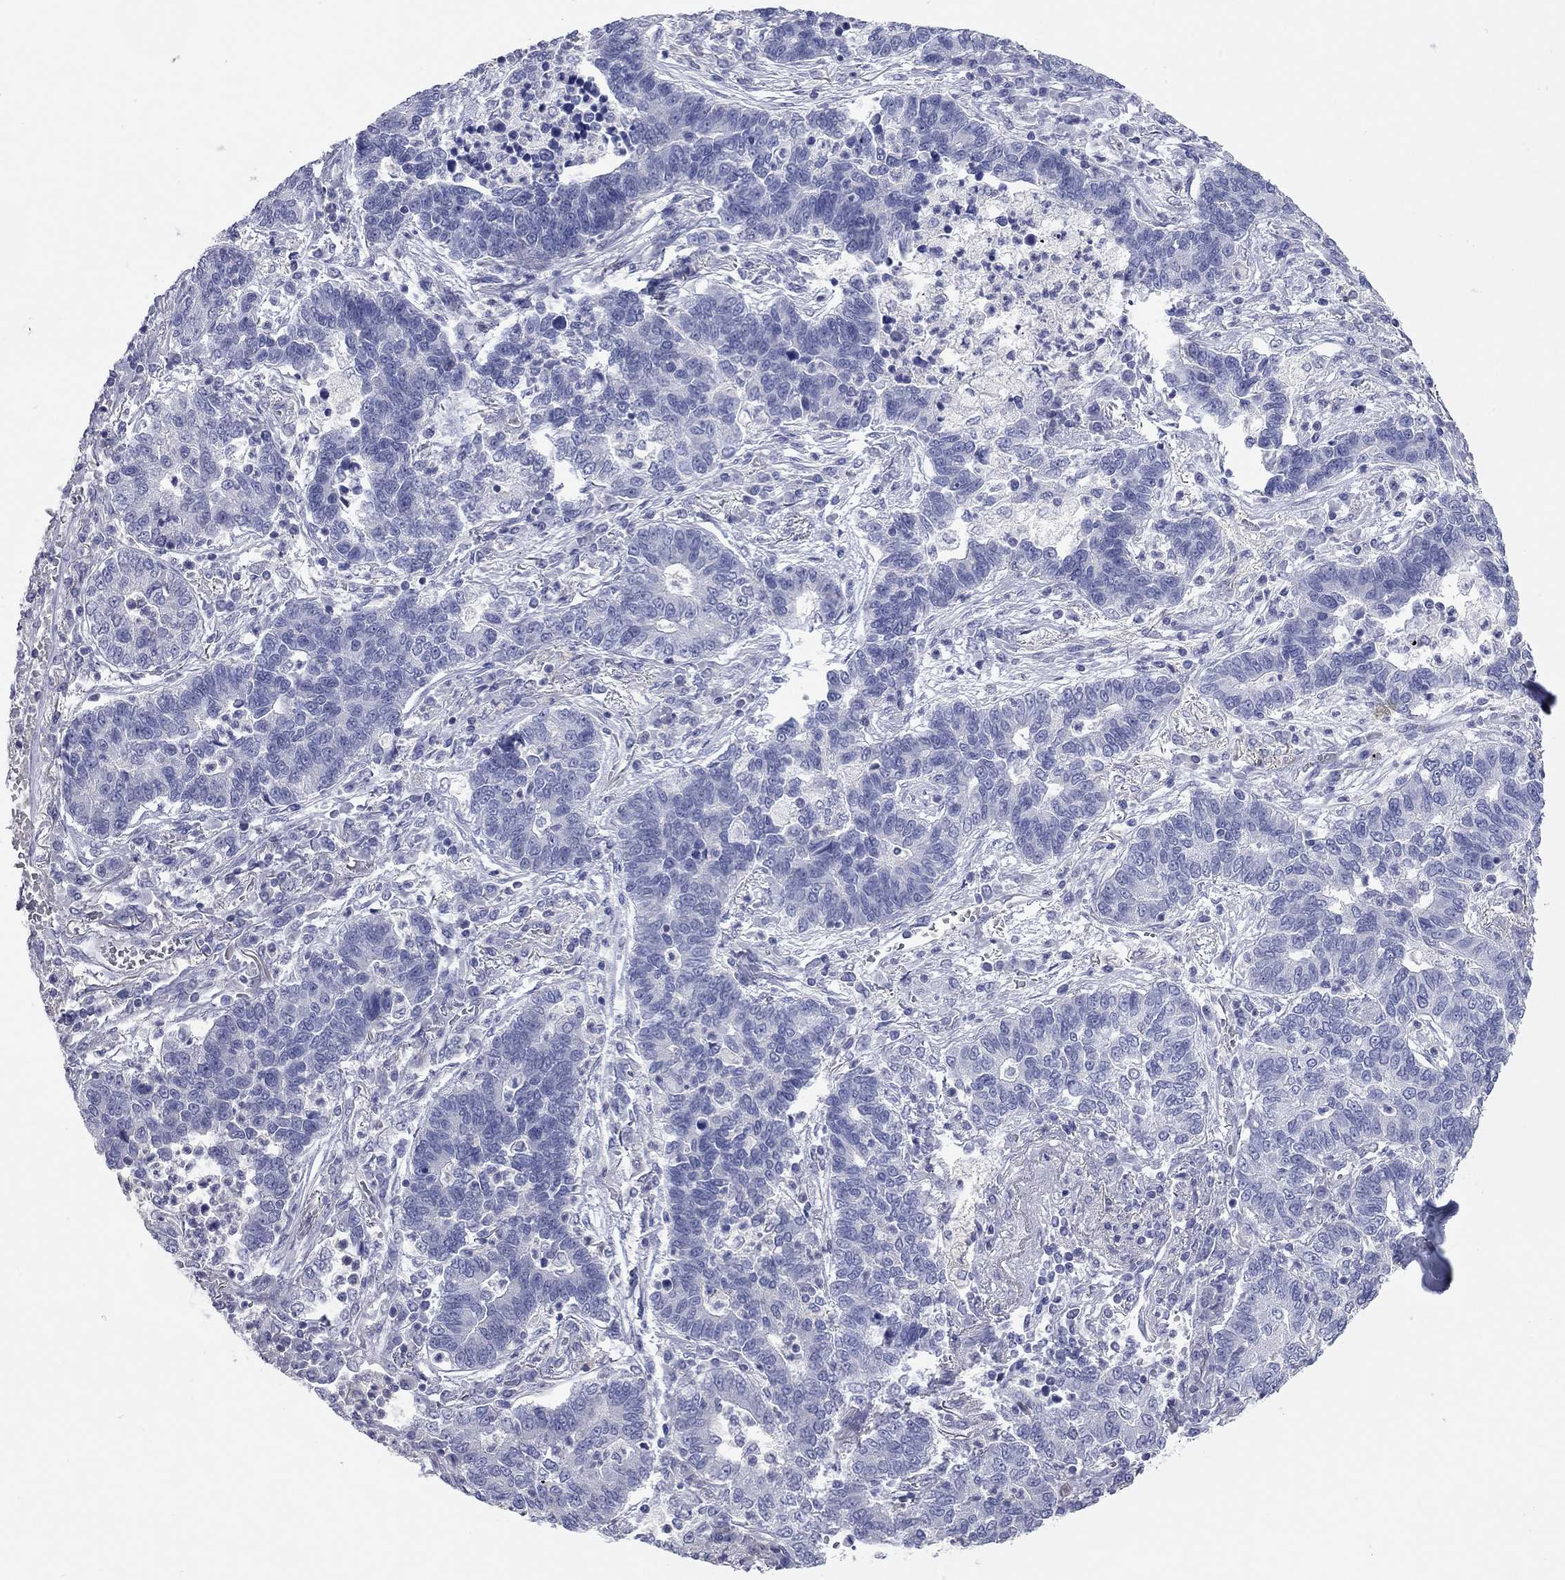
{"staining": {"intensity": "negative", "quantity": "none", "location": "none"}, "tissue": "lung cancer", "cell_type": "Tumor cells", "image_type": "cancer", "snomed": [{"axis": "morphology", "description": "Adenocarcinoma, NOS"}, {"axis": "topography", "description": "Lung"}], "caption": "Tumor cells show no significant expression in lung adenocarcinoma.", "gene": "ACTL7B", "patient": {"sex": "female", "age": 57}}